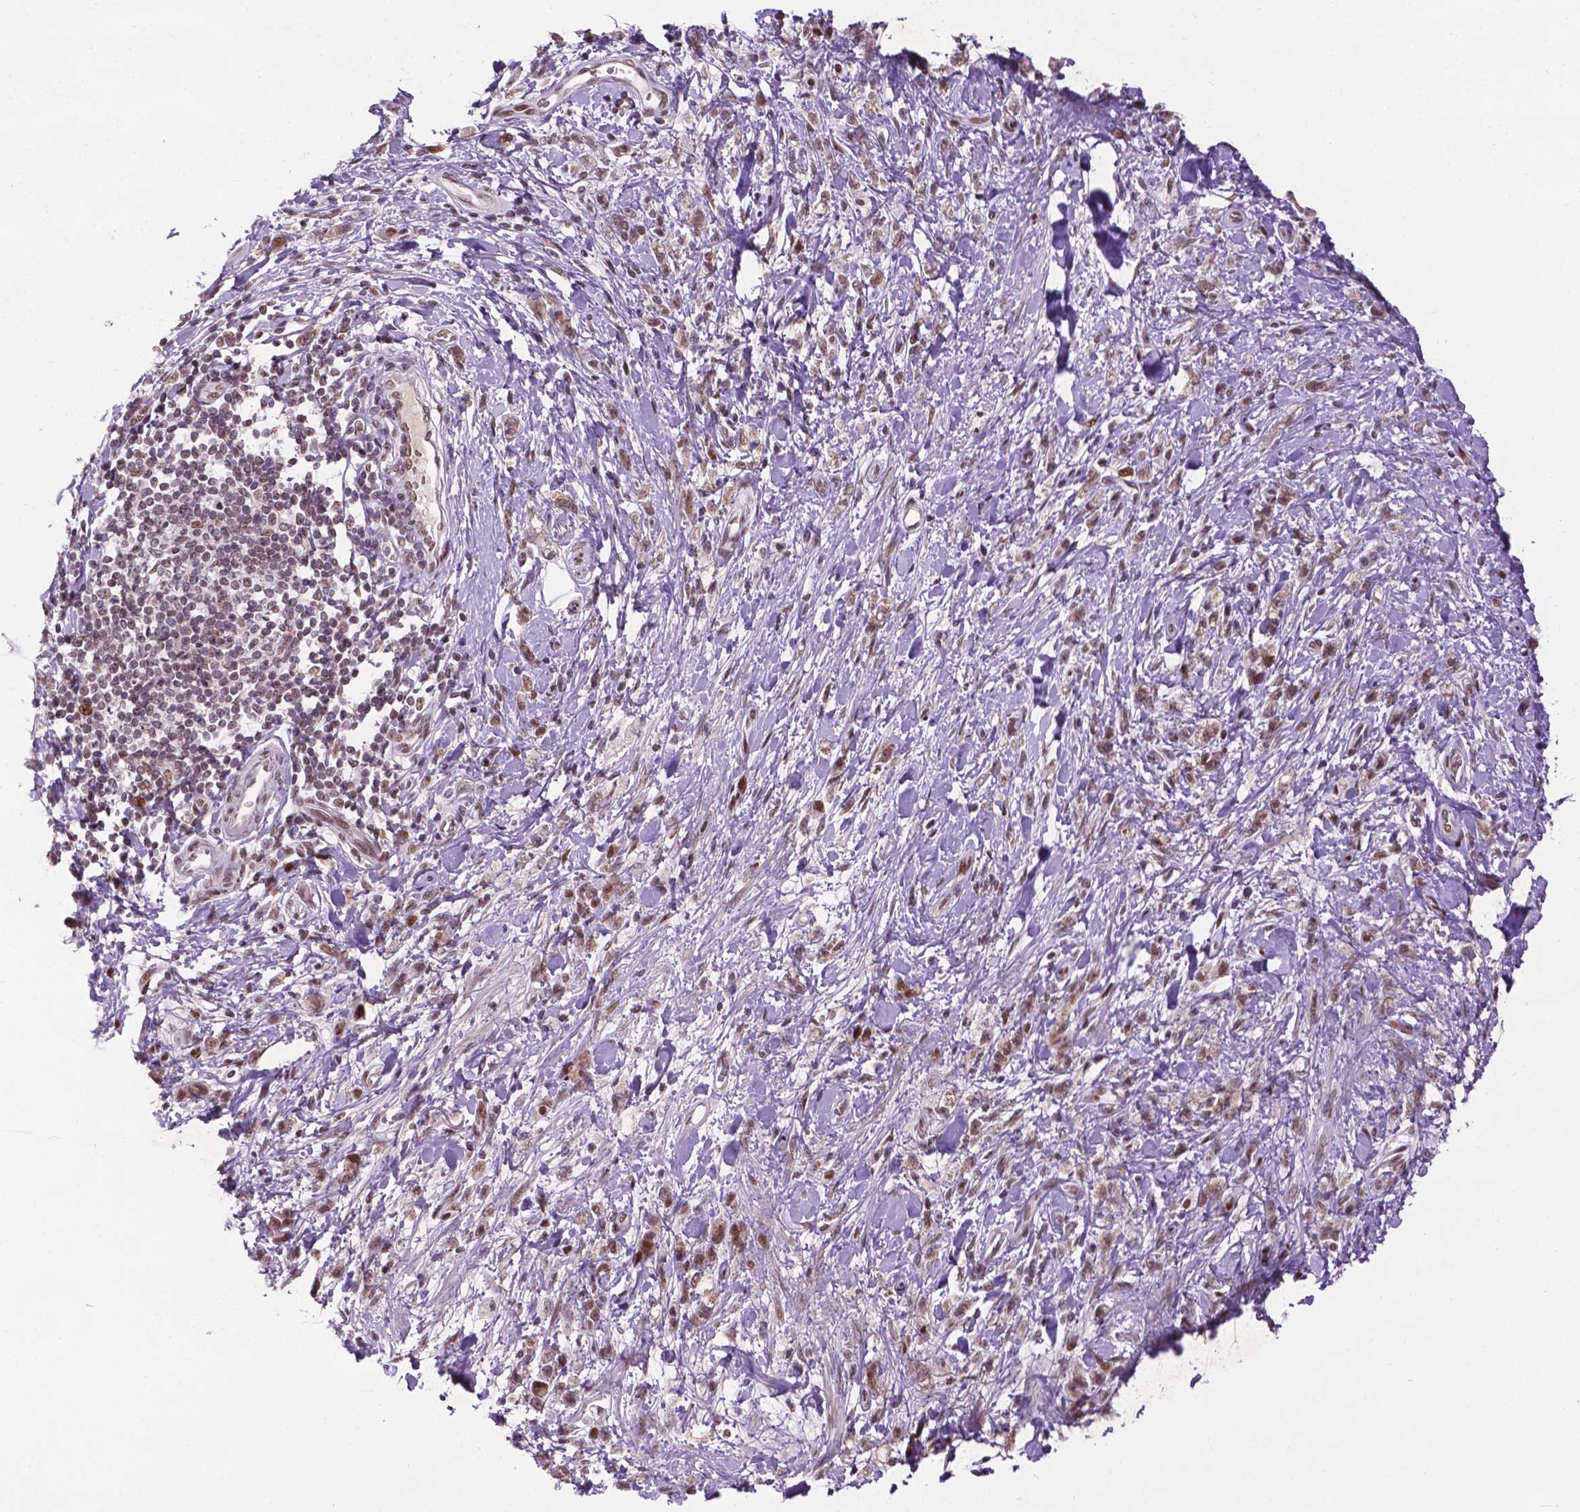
{"staining": {"intensity": "moderate", "quantity": ">75%", "location": "nuclear"}, "tissue": "stomach cancer", "cell_type": "Tumor cells", "image_type": "cancer", "snomed": [{"axis": "morphology", "description": "Adenocarcinoma, NOS"}, {"axis": "topography", "description": "Stomach"}], "caption": "The image displays a brown stain indicating the presence of a protein in the nuclear of tumor cells in adenocarcinoma (stomach).", "gene": "ZNF41", "patient": {"sex": "male", "age": 77}}